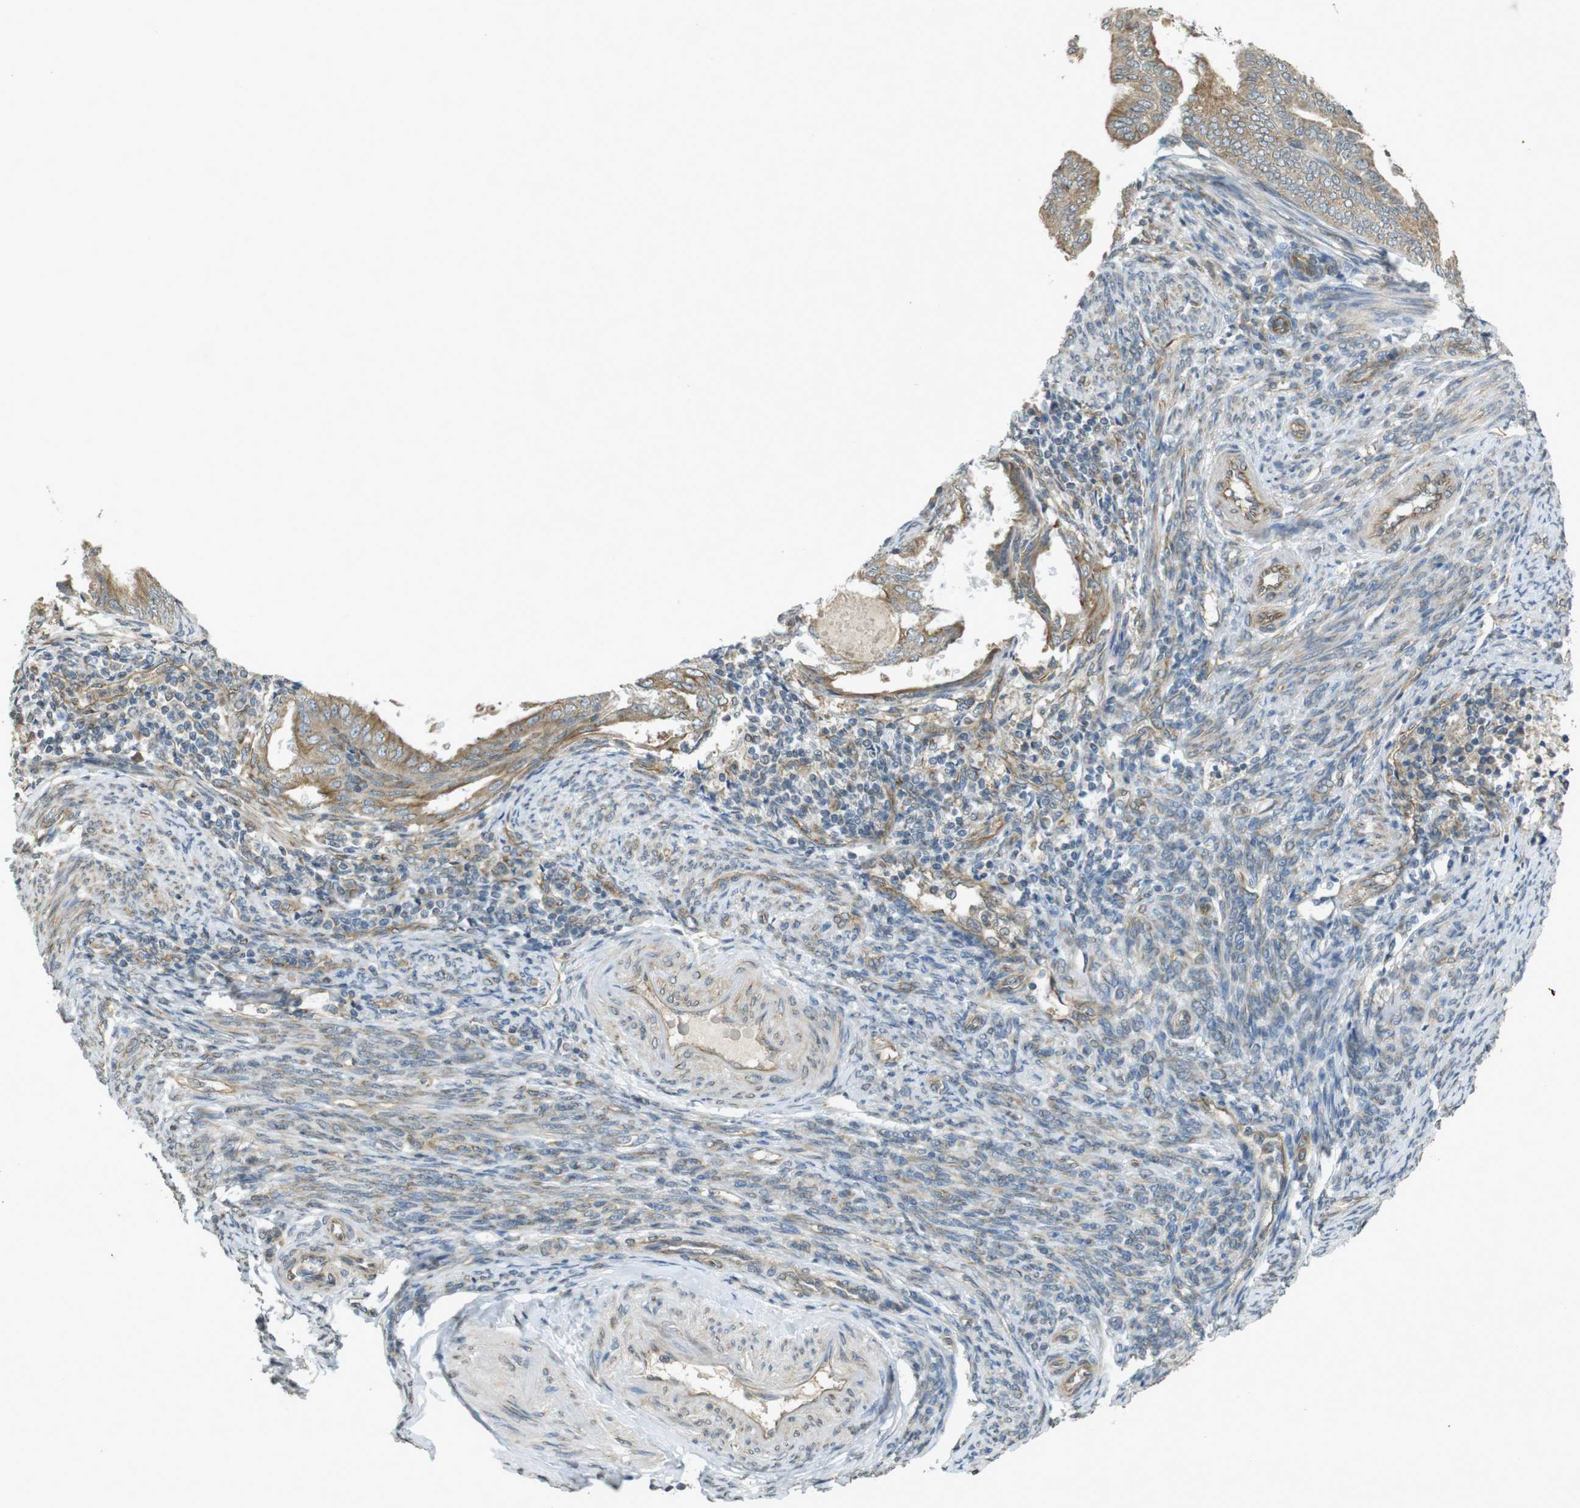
{"staining": {"intensity": "moderate", "quantity": ">75%", "location": "cytoplasmic/membranous"}, "tissue": "endometrial cancer", "cell_type": "Tumor cells", "image_type": "cancer", "snomed": [{"axis": "morphology", "description": "Adenocarcinoma, NOS"}, {"axis": "topography", "description": "Endometrium"}], "caption": "DAB immunohistochemical staining of adenocarcinoma (endometrial) reveals moderate cytoplasmic/membranous protein expression in approximately >75% of tumor cells. Using DAB (brown) and hematoxylin (blue) stains, captured at high magnification using brightfield microscopy.", "gene": "KIF5B", "patient": {"sex": "female", "age": 58}}